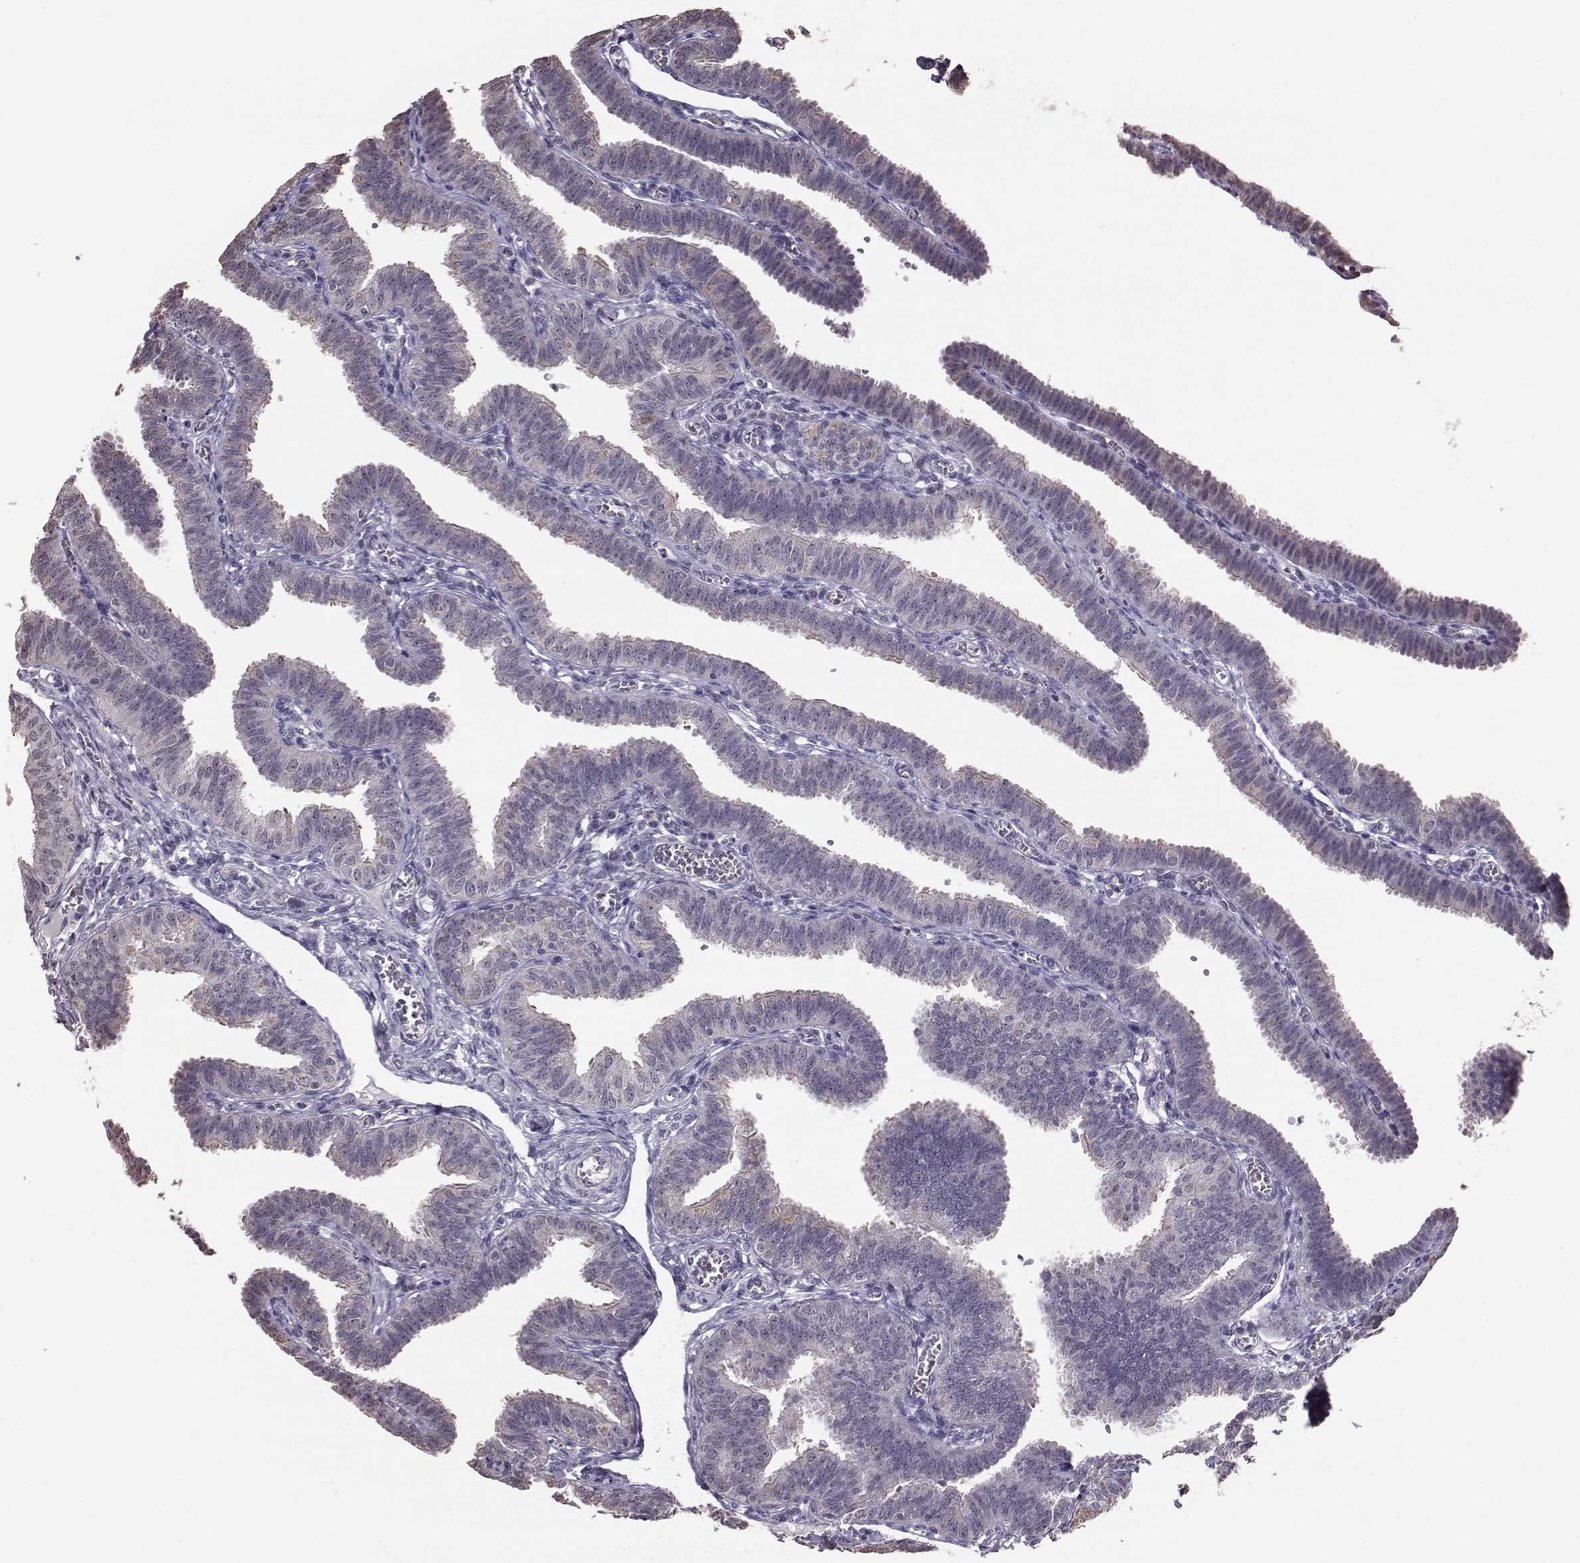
{"staining": {"intensity": "negative", "quantity": "none", "location": "none"}, "tissue": "fallopian tube", "cell_type": "Glandular cells", "image_type": "normal", "snomed": [{"axis": "morphology", "description": "Normal tissue, NOS"}, {"axis": "topography", "description": "Fallopian tube"}], "caption": "High power microscopy histopathology image of an immunohistochemistry micrograph of benign fallopian tube, revealing no significant expression in glandular cells. (DAB immunohistochemistry, high magnification).", "gene": "ALDH3A1", "patient": {"sex": "female", "age": 25}}